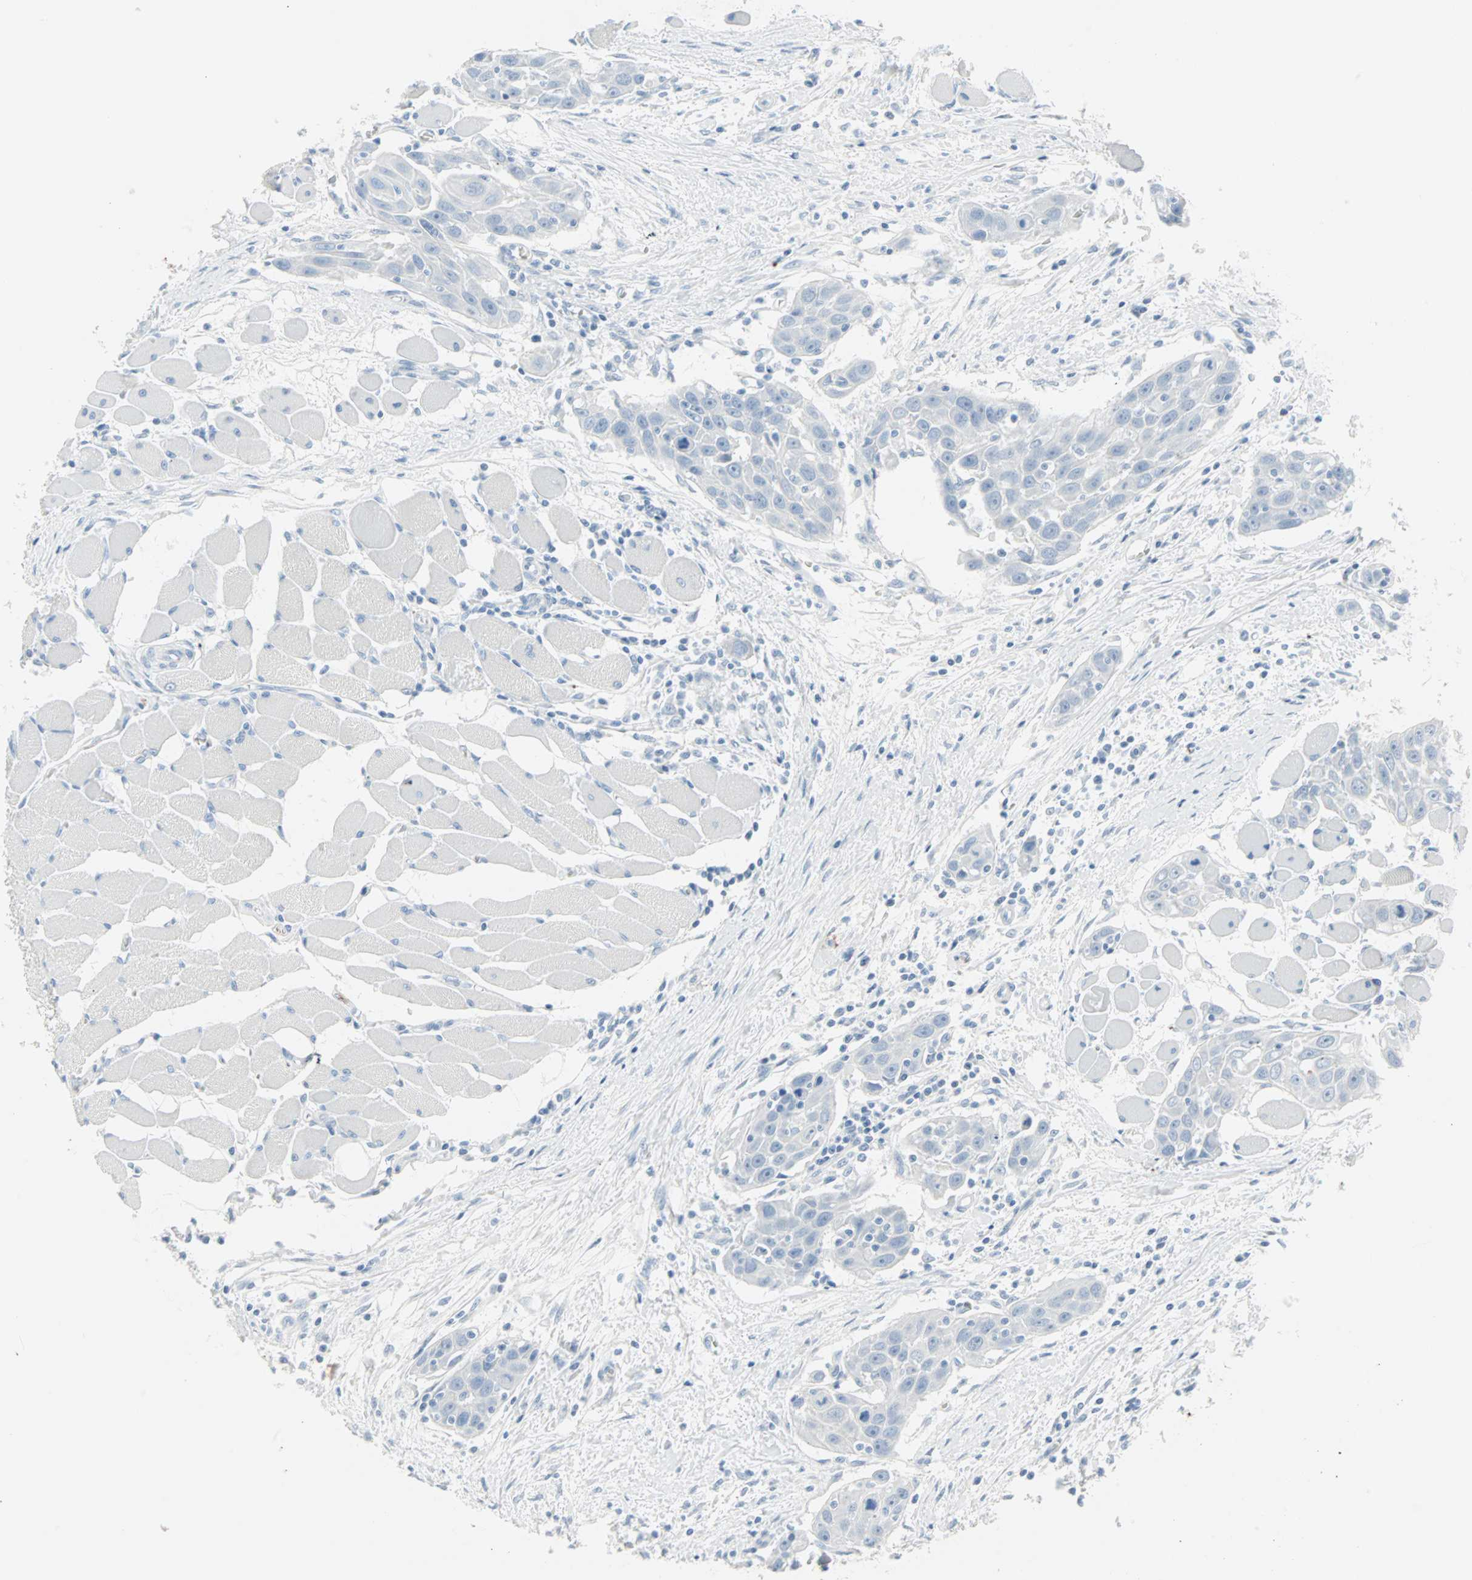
{"staining": {"intensity": "negative", "quantity": "none", "location": "none"}, "tissue": "head and neck cancer", "cell_type": "Tumor cells", "image_type": "cancer", "snomed": [{"axis": "morphology", "description": "Squamous cell carcinoma, NOS"}, {"axis": "topography", "description": "Oral tissue"}, {"axis": "topography", "description": "Head-Neck"}], "caption": "IHC photomicrograph of human head and neck squamous cell carcinoma stained for a protein (brown), which reveals no expression in tumor cells.", "gene": "STX1A", "patient": {"sex": "female", "age": 50}}